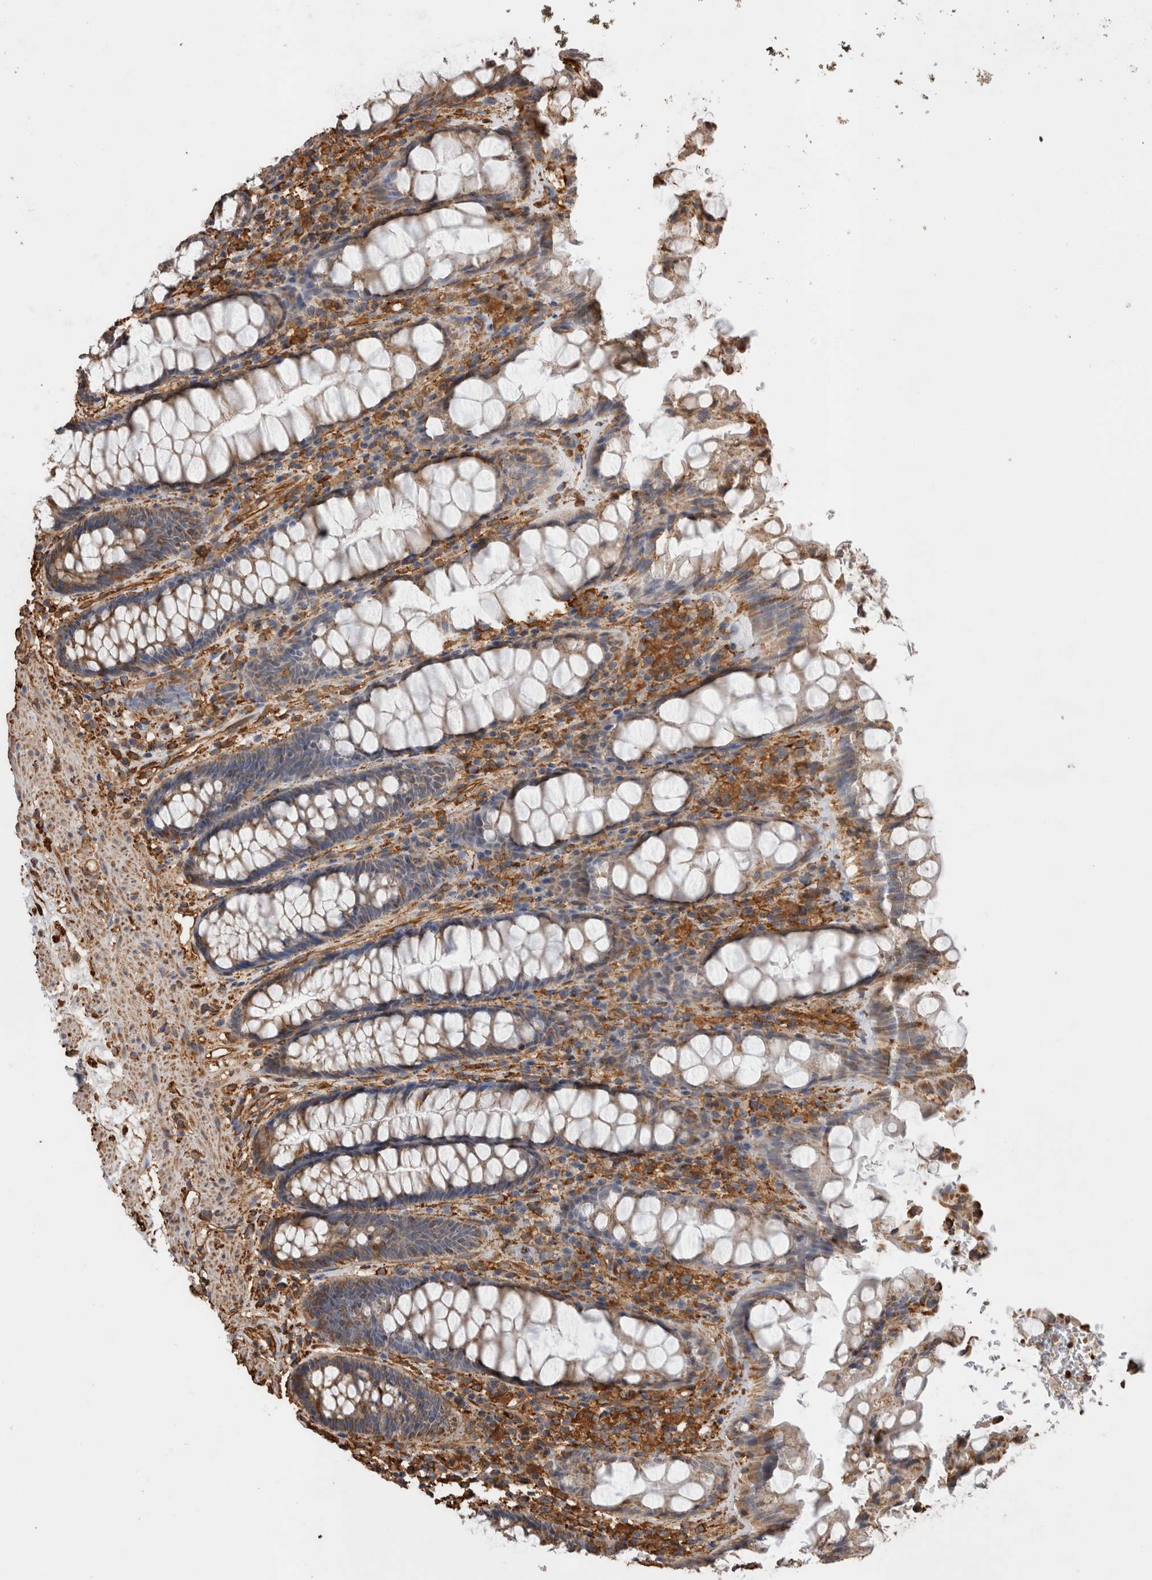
{"staining": {"intensity": "moderate", "quantity": ">75%", "location": "cytoplasmic/membranous"}, "tissue": "rectum", "cell_type": "Glandular cells", "image_type": "normal", "snomed": [{"axis": "morphology", "description": "Normal tissue, NOS"}, {"axis": "topography", "description": "Rectum"}], "caption": "Immunohistochemical staining of benign rectum displays >75% levels of moderate cytoplasmic/membranous protein positivity in approximately >75% of glandular cells.", "gene": "ZNF397", "patient": {"sex": "male", "age": 64}}